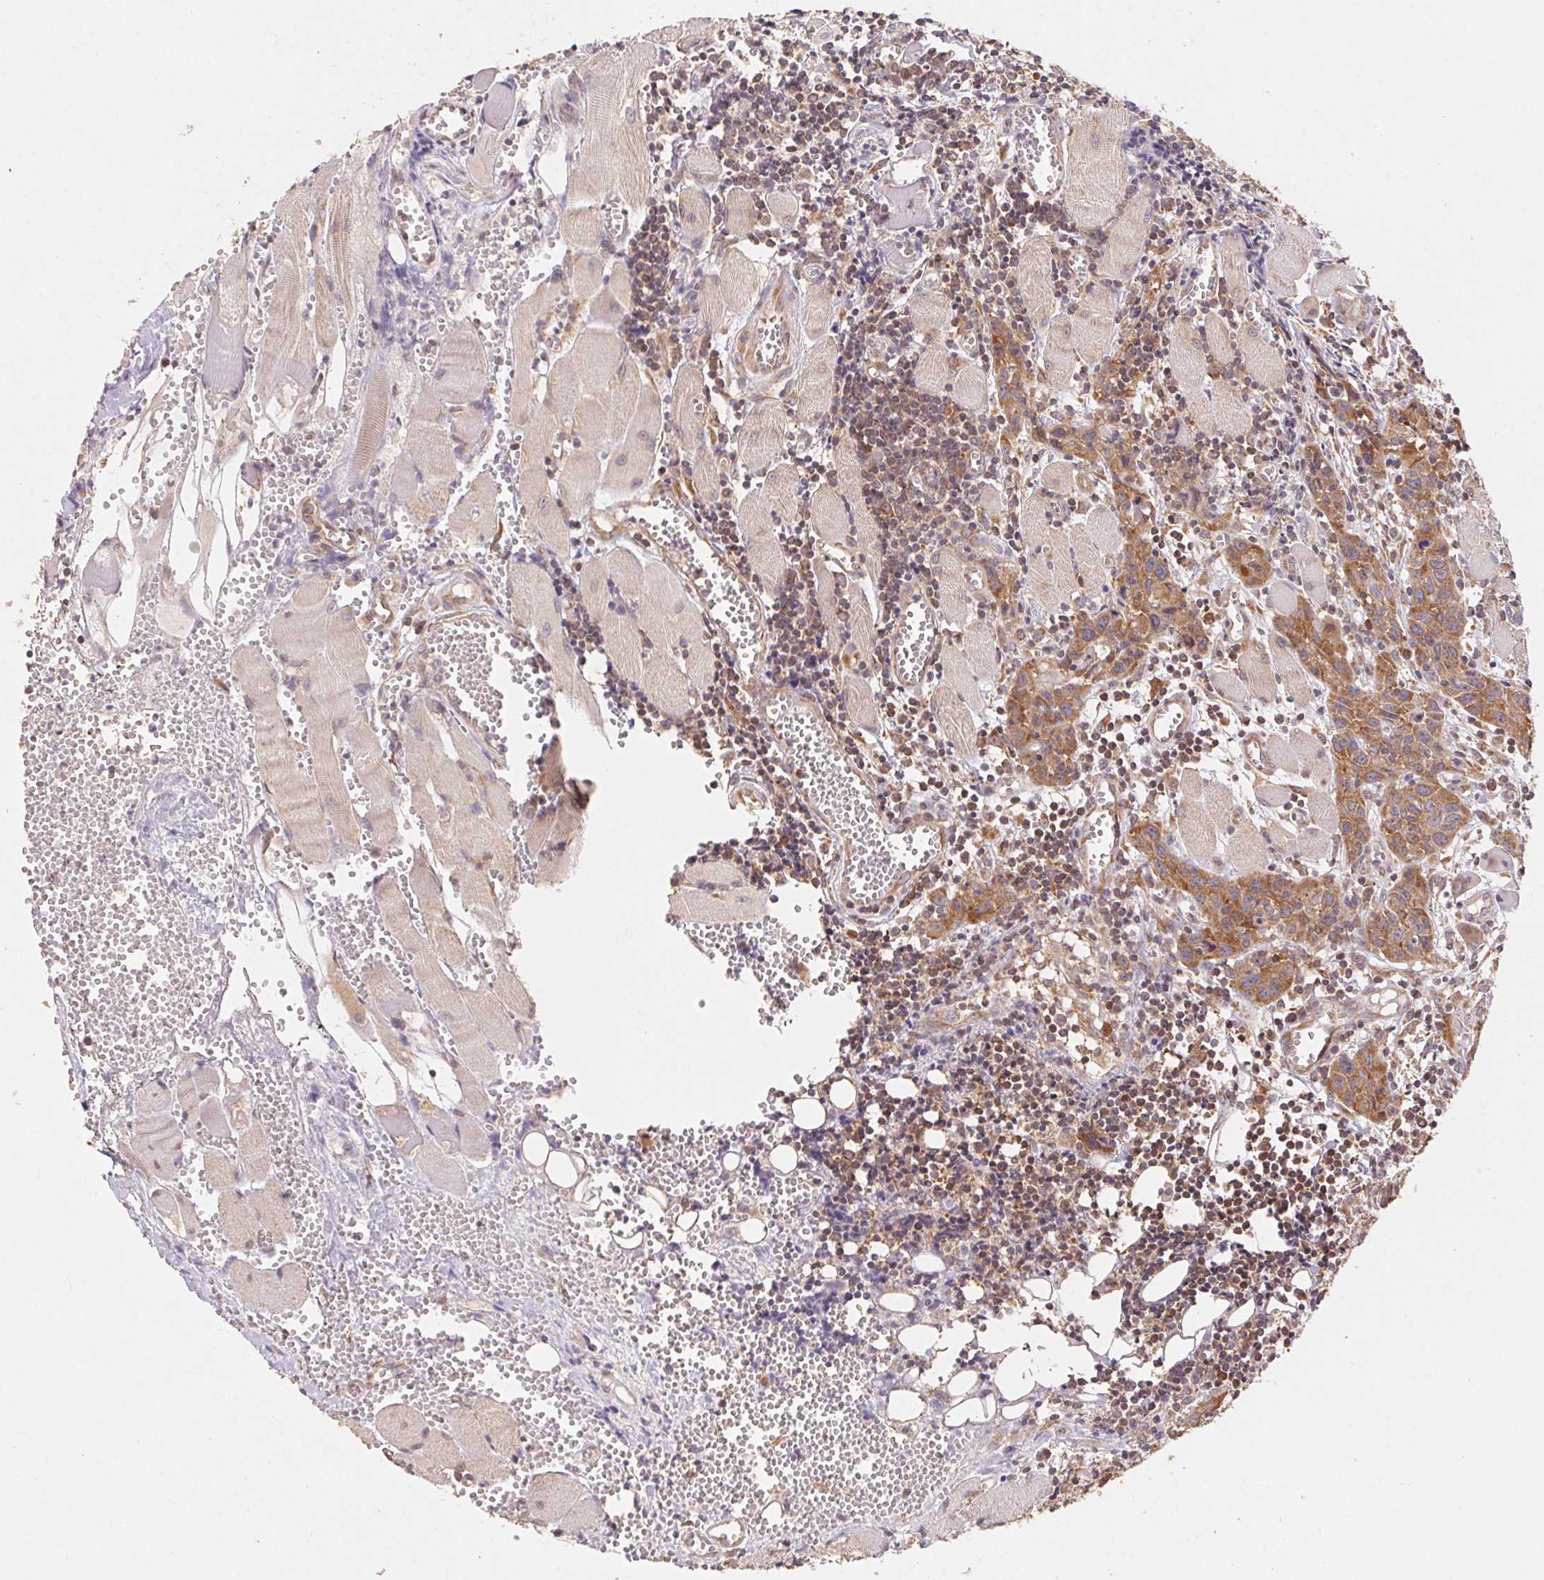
{"staining": {"intensity": "moderate", "quantity": ">75%", "location": "cytoplasmic/membranous"}, "tissue": "head and neck cancer", "cell_type": "Tumor cells", "image_type": "cancer", "snomed": [{"axis": "morphology", "description": "Squamous cell carcinoma, NOS"}, {"axis": "topography", "description": "Oral tissue"}, {"axis": "topography", "description": "Head-Neck"}], "caption": "A medium amount of moderate cytoplasmic/membranous expression is appreciated in about >75% of tumor cells in head and neck squamous cell carcinoma tissue. (Brightfield microscopy of DAB IHC at high magnification).", "gene": "RPL27A", "patient": {"sex": "male", "age": 58}}